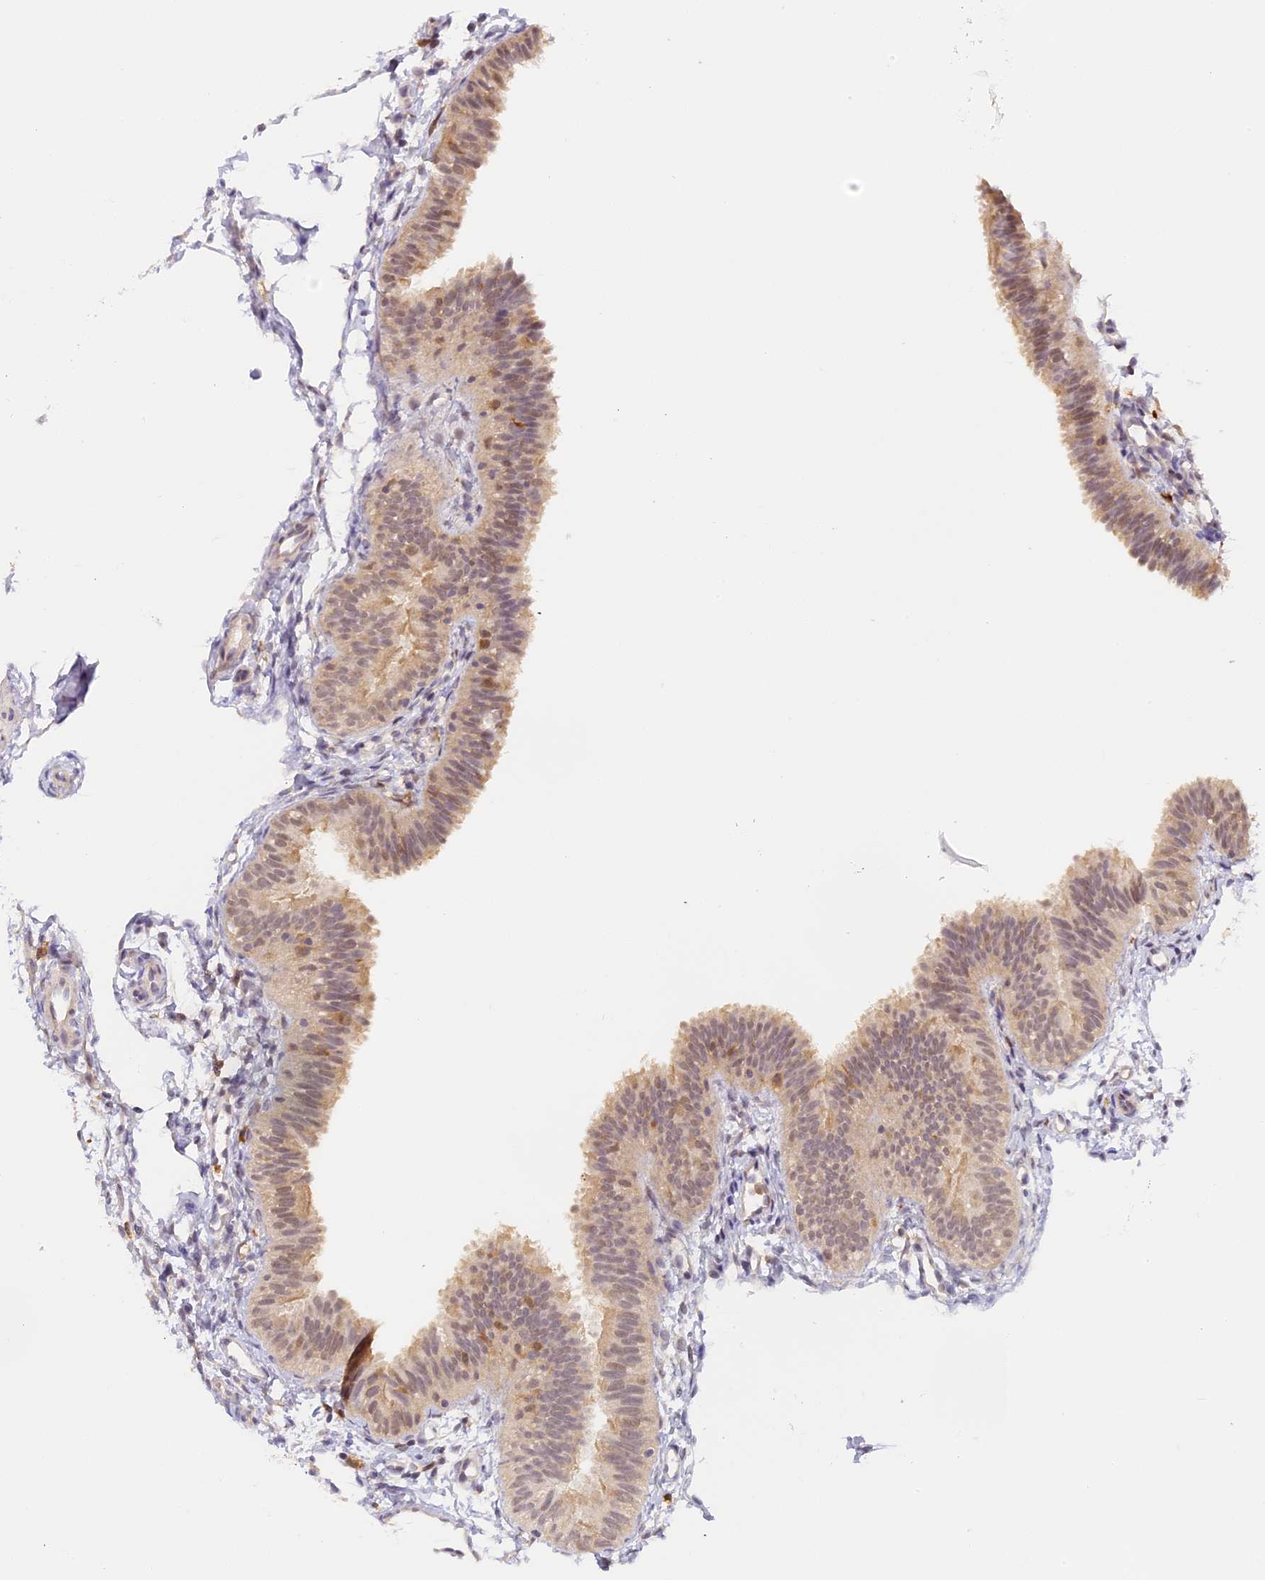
{"staining": {"intensity": "weak", "quantity": "<25%", "location": "cytoplasmic/membranous"}, "tissue": "fallopian tube", "cell_type": "Glandular cells", "image_type": "normal", "snomed": [{"axis": "morphology", "description": "Normal tissue, NOS"}, {"axis": "topography", "description": "Fallopian tube"}], "caption": "Immunohistochemistry of benign human fallopian tube exhibits no staining in glandular cells.", "gene": "NCF4", "patient": {"sex": "female", "age": 35}}